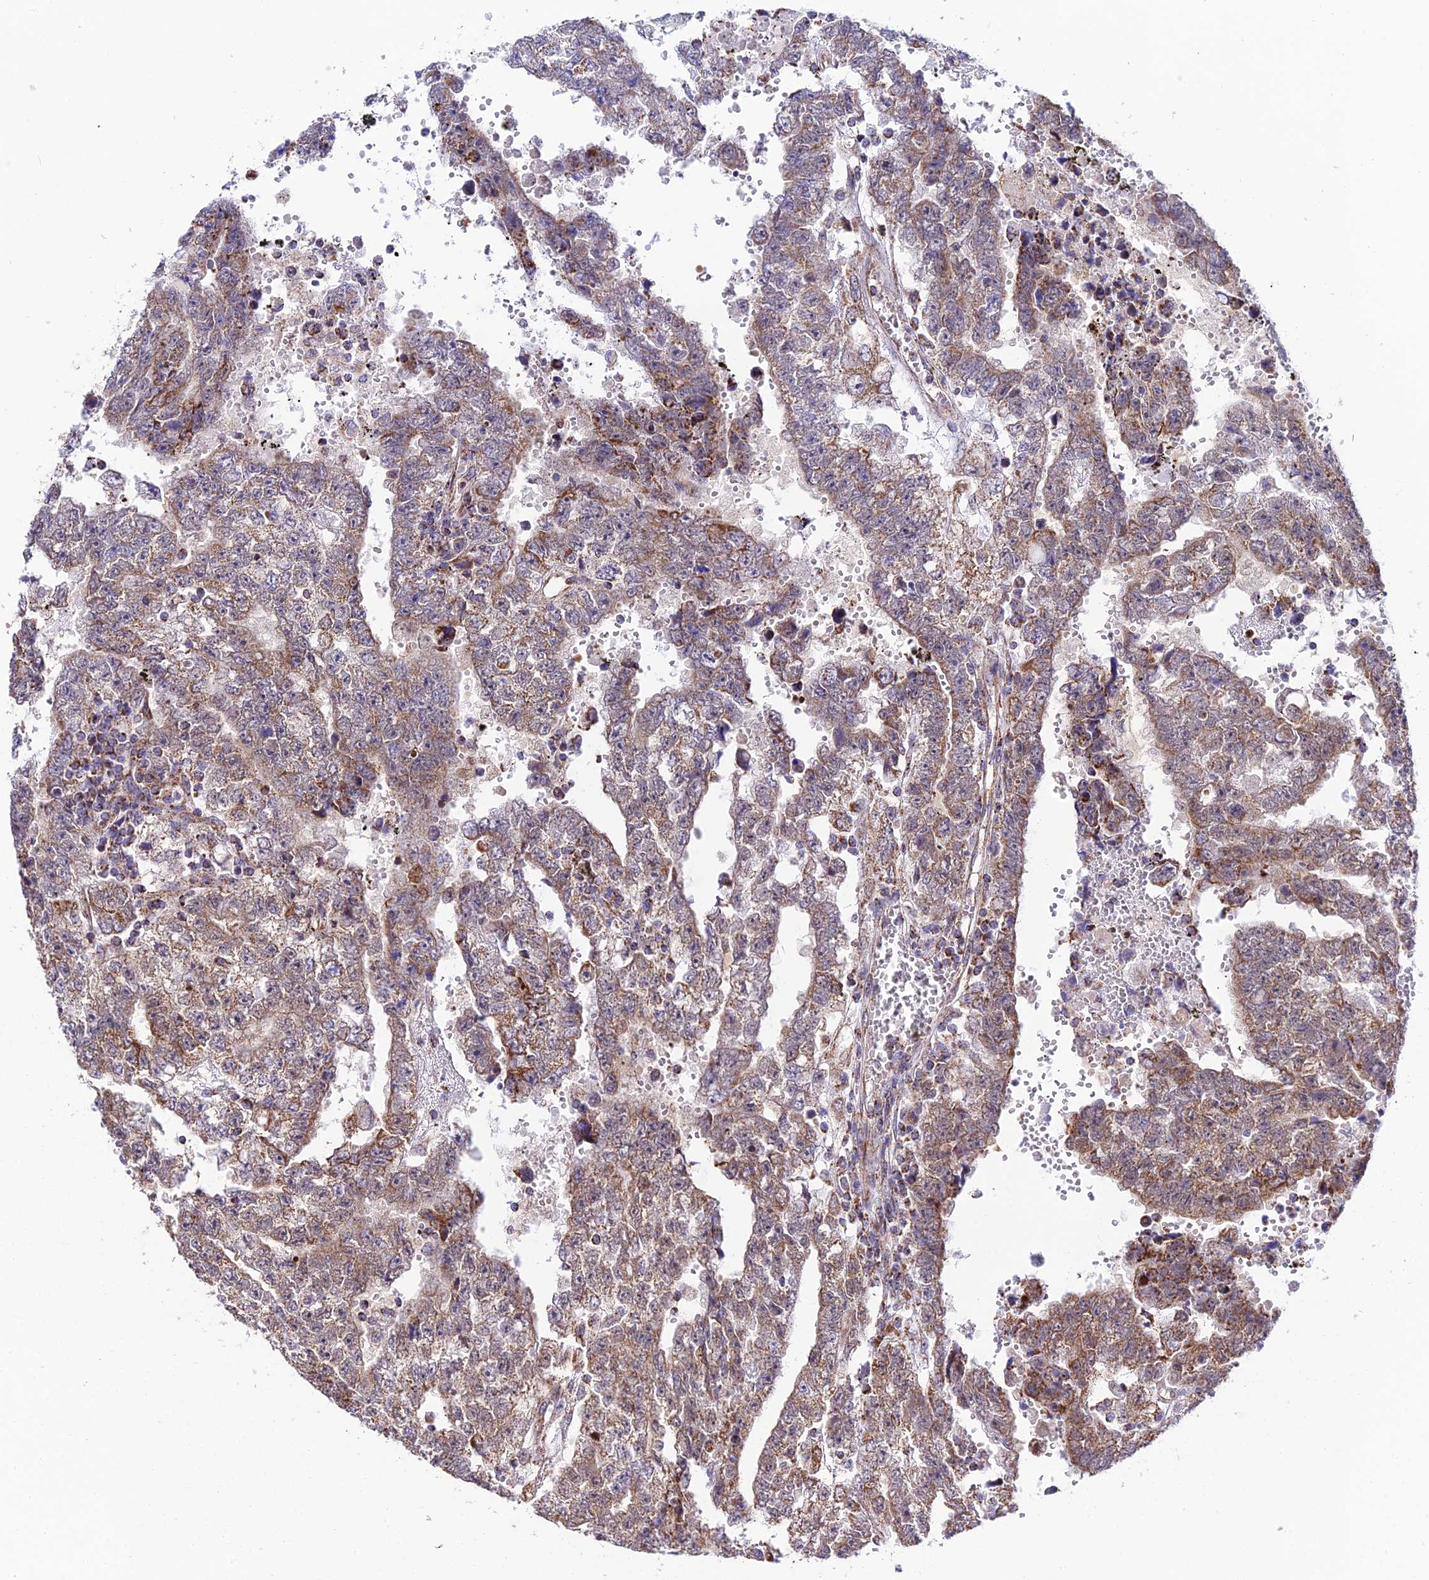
{"staining": {"intensity": "moderate", "quantity": ">75%", "location": "cytoplasmic/membranous"}, "tissue": "testis cancer", "cell_type": "Tumor cells", "image_type": "cancer", "snomed": [{"axis": "morphology", "description": "Carcinoma, Embryonal, NOS"}, {"axis": "topography", "description": "Testis"}], "caption": "Moderate cytoplasmic/membranous protein expression is present in about >75% of tumor cells in testis embryonal carcinoma.", "gene": "PSMD2", "patient": {"sex": "male", "age": 25}}